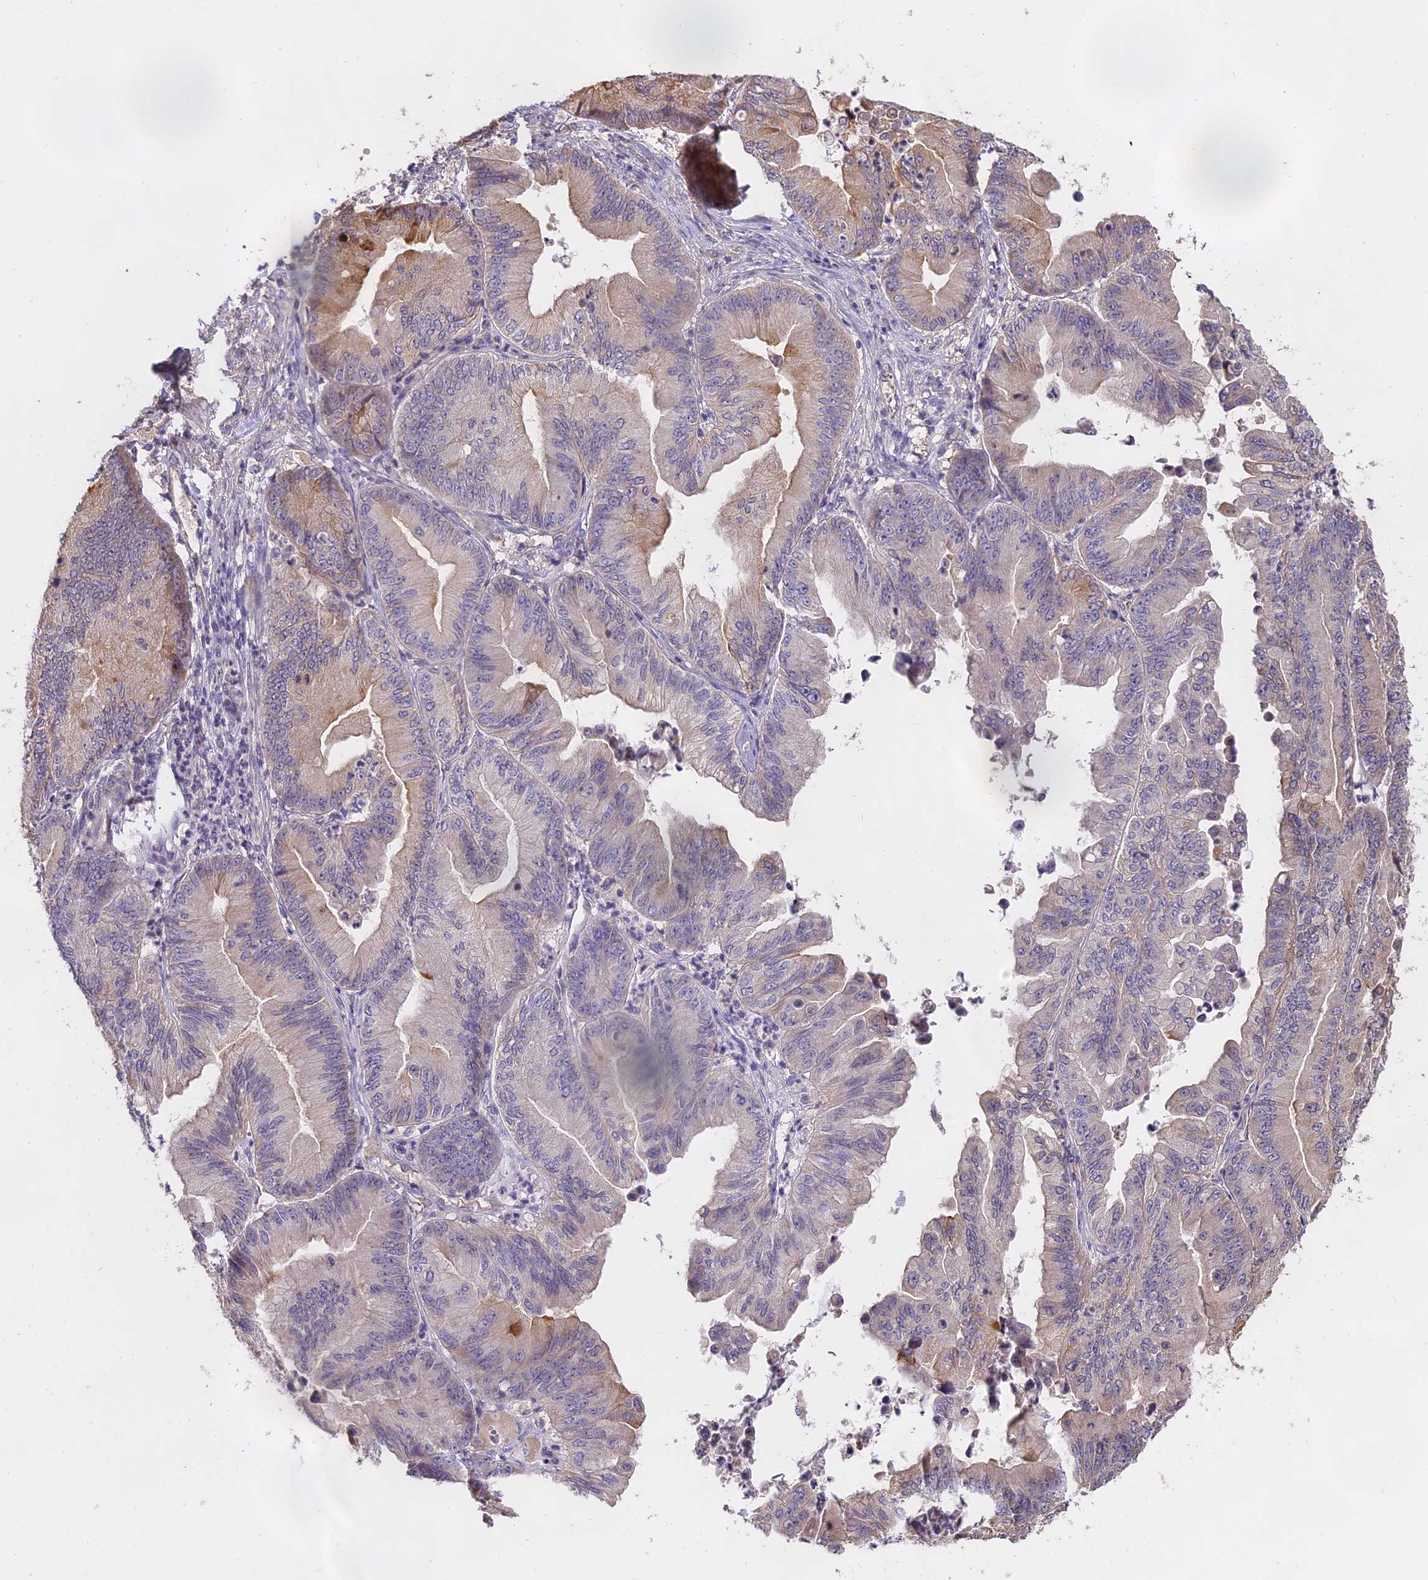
{"staining": {"intensity": "weak", "quantity": "<25%", "location": "cytoplasmic/membranous"}, "tissue": "ovarian cancer", "cell_type": "Tumor cells", "image_type": "cancer", "snomed": [{"axis": "morphology", "description": "Cystadenocarcinoma, mucinous, NOS"}, {"axis": "topography", "description": "Ovary"}], "caption": "Immunohistochemistry image of mucinous cystadenocarcinoma (ovarian) stained for a protein (brown), which exhibits no staining in tumor cells.", "gene": "WFDC2", "patient": {"sex": "female", "age": 71}}